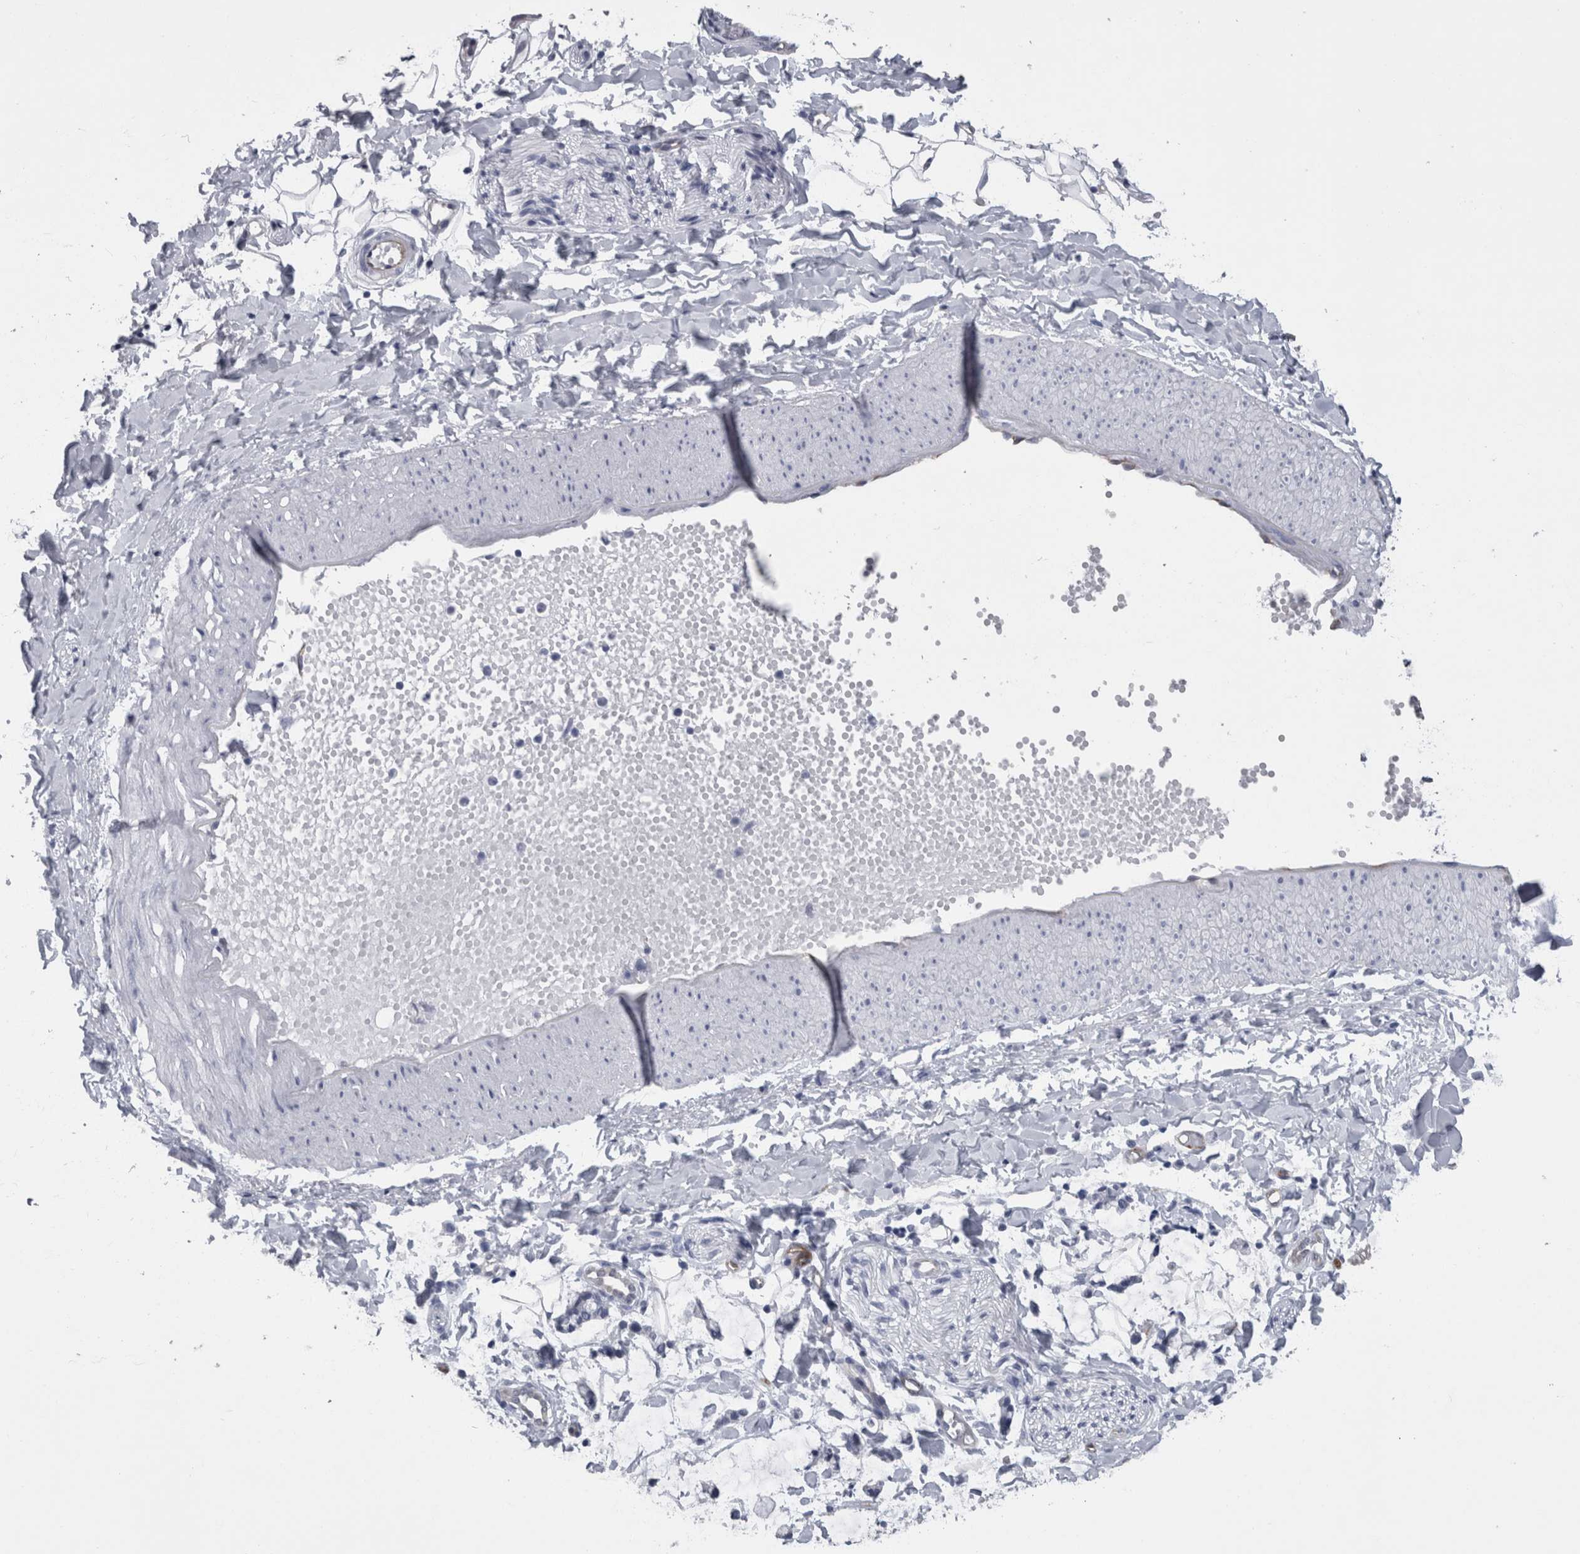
{"staining": {"intensity": "negative", "quantity": "none", "location": "none"}, "tissue": "adipose tissue", "cell_type": "Adipocytes", "image_type": "normal", "snomed": [{"axis": "morphology", "description": "Normal tissue, NOS"}, {"axis": "morphology", "description": "Adenocarcinoma, NOS"}, {"axis": "topography", "description": "Colon"}, {"axis": "topography", "description": "Peripheral nerve tissue"}], "caption": "IHC image of unremarkable adipose tissue stained for a protein (brown), which reveals no staining in adipocytes.", "gene": "VWDE", "patient": {"sex": "male", "age": 14}}